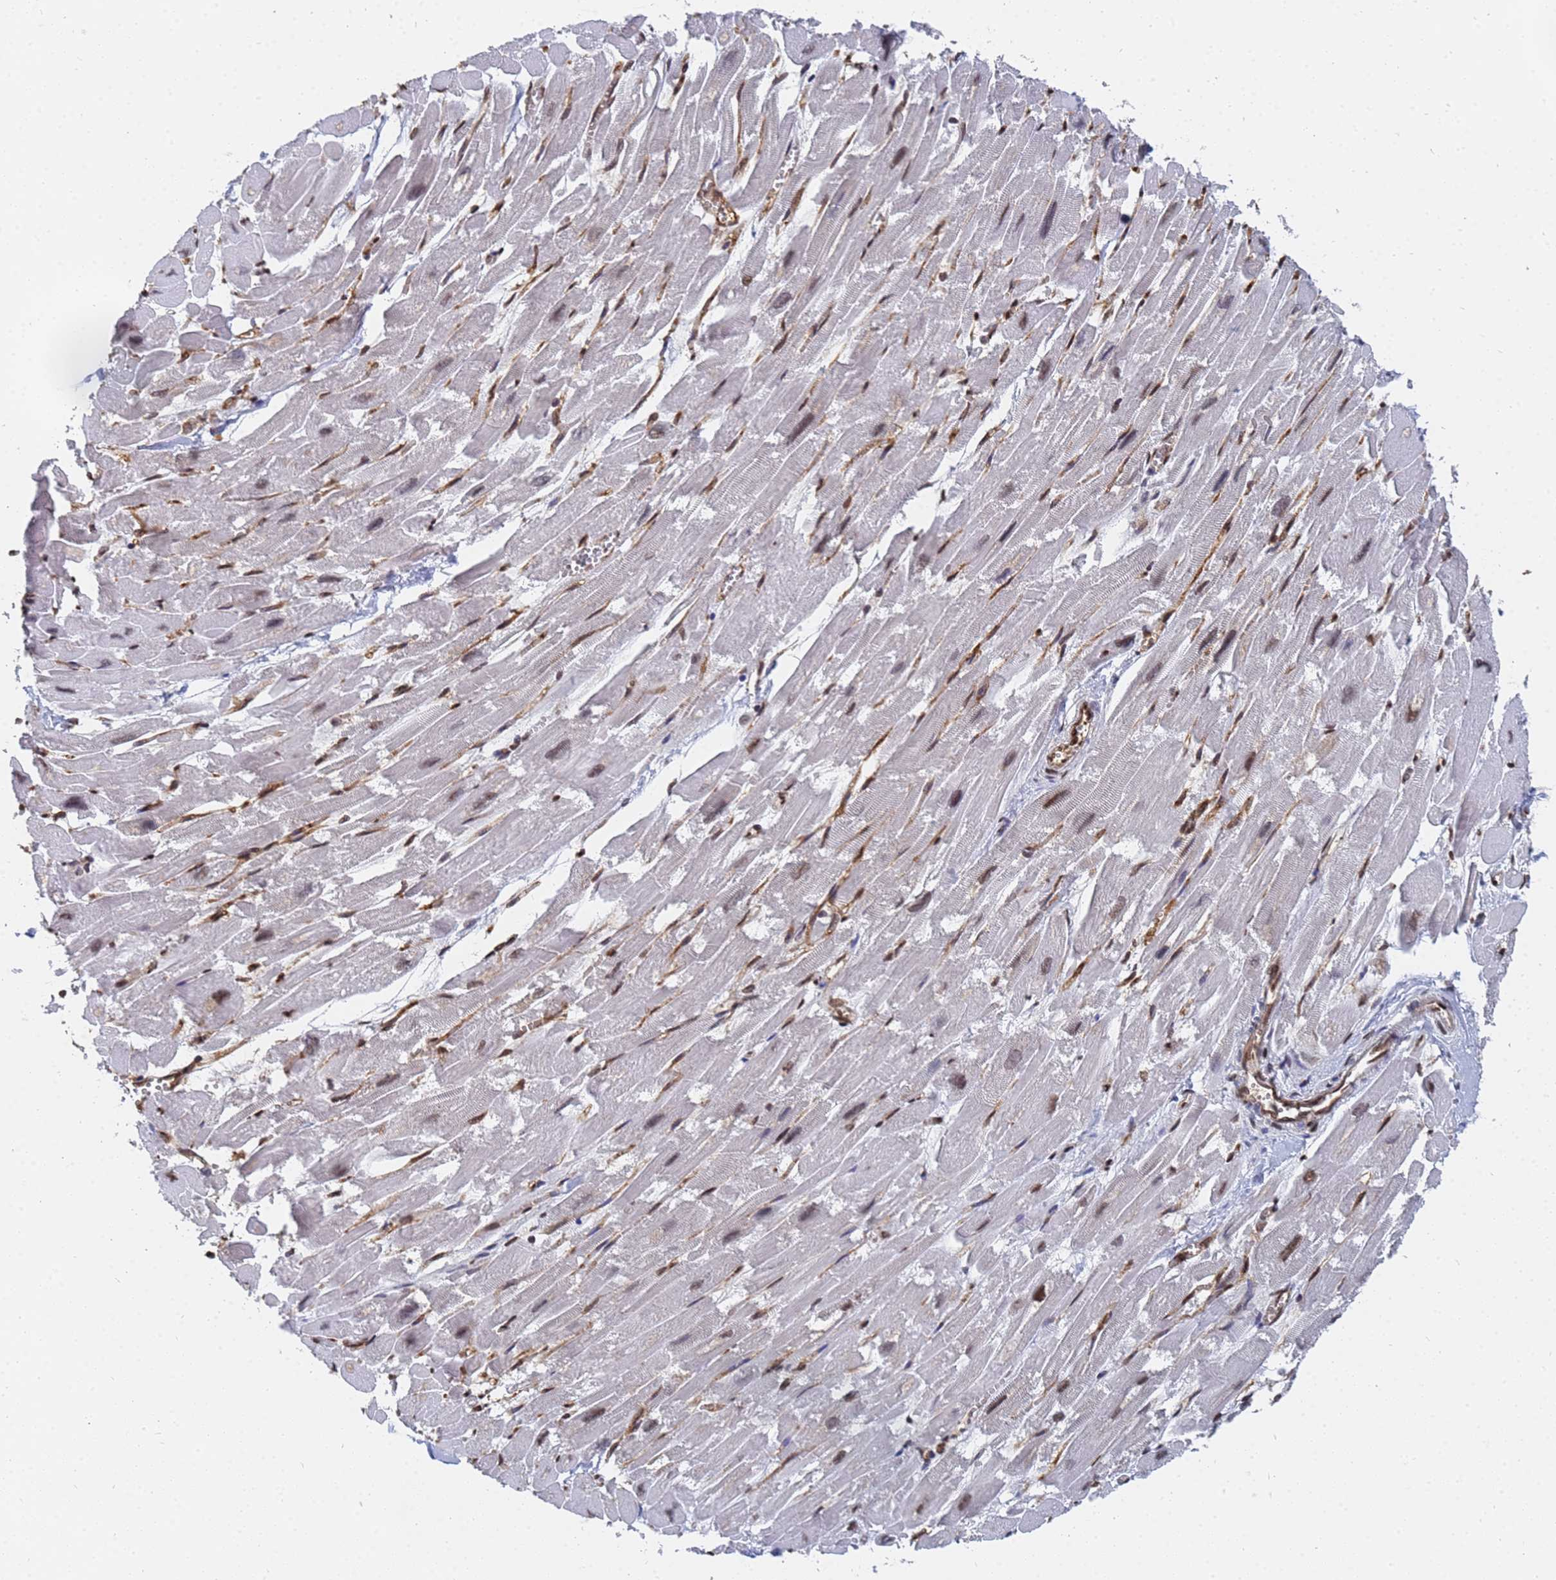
{"staining": {"intensity": "strong", "quantity": "25%-75%", "location": "nuclear"}, "tissue": "heart muscle", "cell_type": "Cardiomyocytes", "image_type": "normal", "snomed": [{"axis": "morphology", "description": "Normal tissue, NOS"}, {"axis": "topography", "description": "Heart"}], "caption": "A brown stain labels strong nuclear expression of a protein in cardiomyocytes of benign heart muscle.", "gene": "RAVER2", "patient": {"sex": "male", "age": 54}}